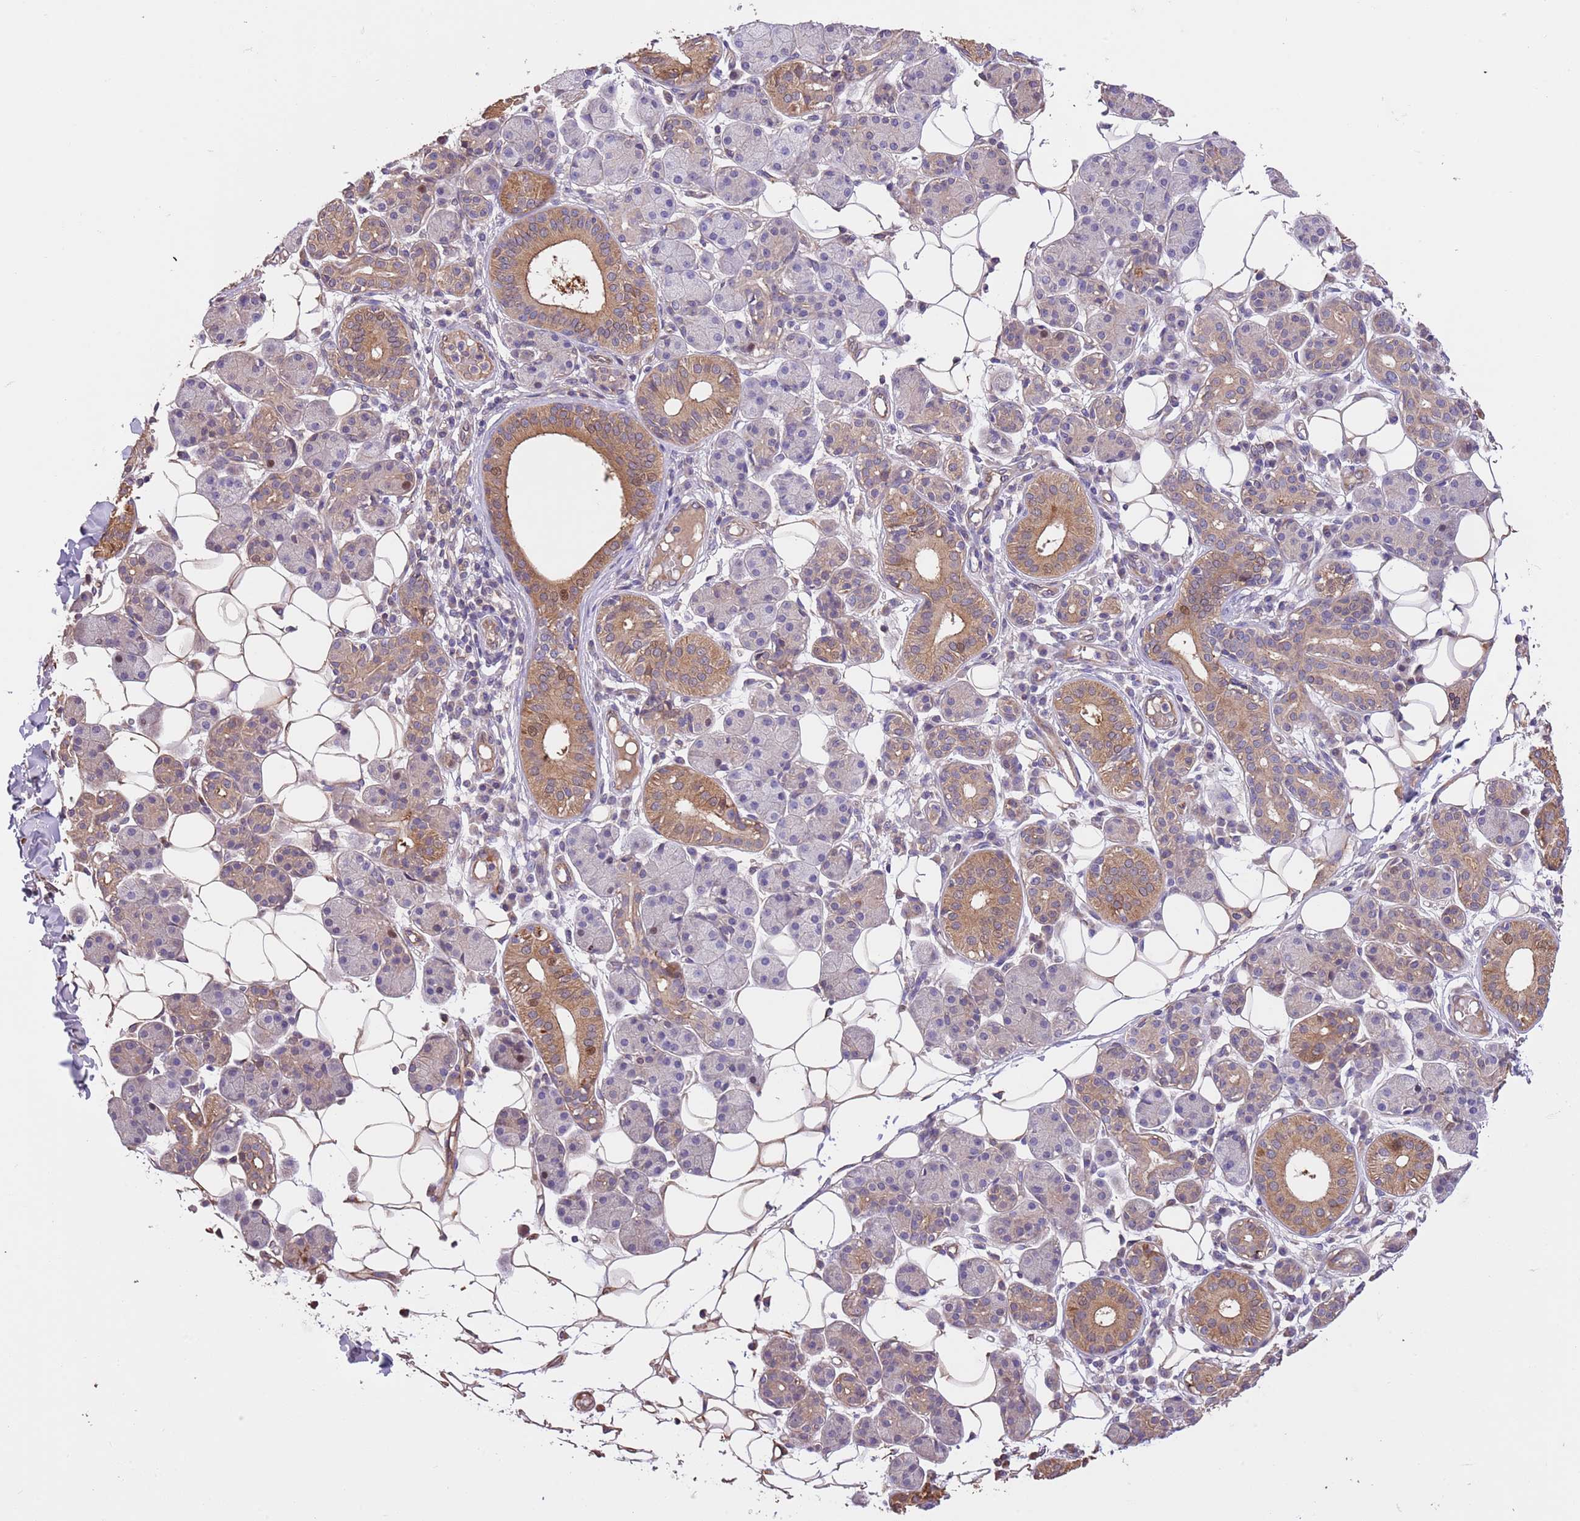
{"staining": {"intensity": "moderate", "quantity": "25%-75%", "location": "cytoplasmic/membranous"}, "tissue": "salivary gland", "cell_type": "Glandular cells", "image_type": "normal", "snomed": [{"axis": "morphology", "description": "Normal tissue, NOS"}, {"axis": "topography", "description": "Salivary gland"}], "caption": "IHC micrograph of benign salivary gland: human salivary gland stained using immunohistochemistry (IHC) reveals medium levels of moderate protein expression localized specifically in the cytoplasmic/membranous of glandular cells, appearing as a cytoplasmic/membranous brown color.", "gene": "FAM89B", "patient": {"sex": "female", "age": 33}}